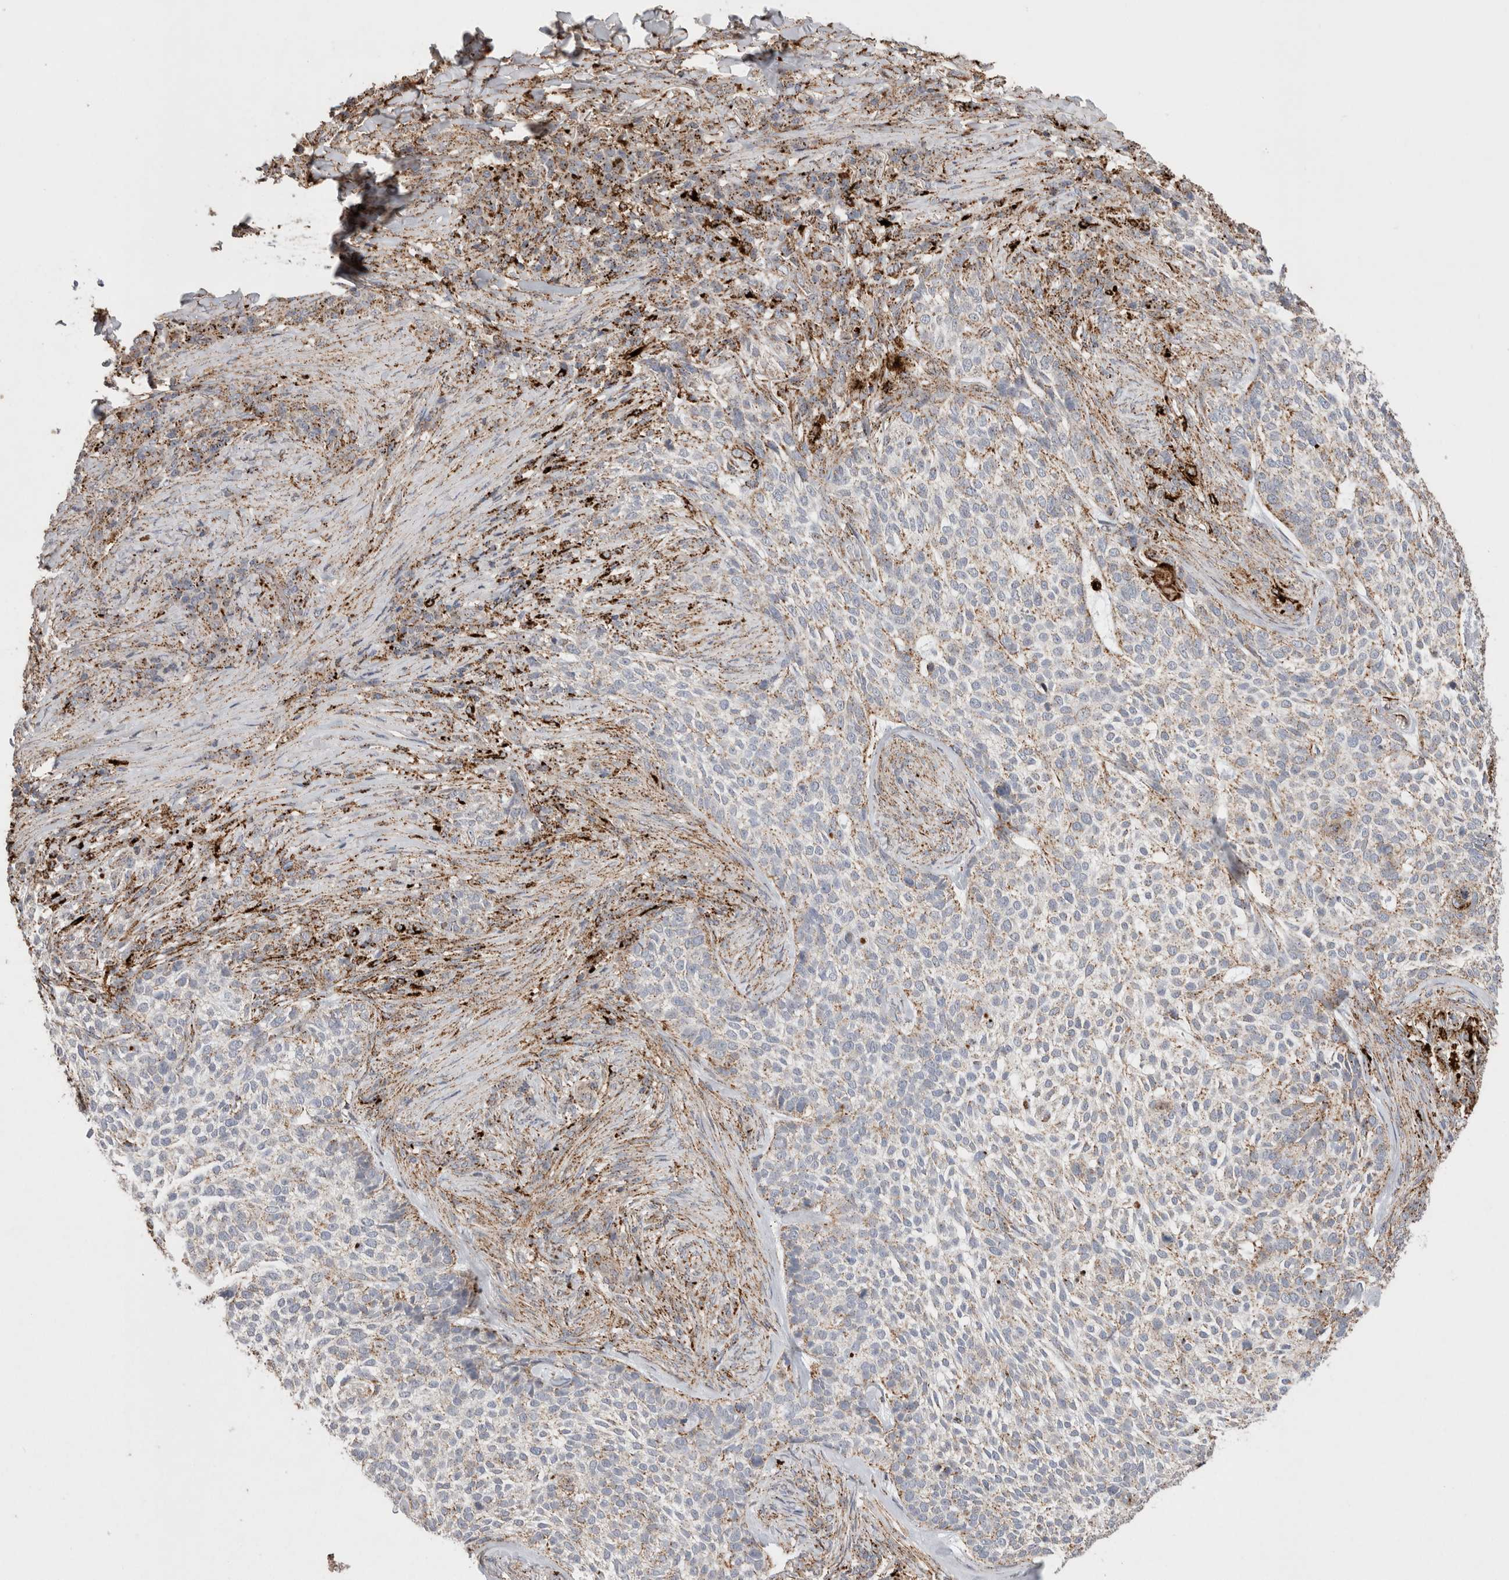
{"staining": {"intensity": "moderate", "quantity": "25%-75%", "location": "cytoplasmic/membranous"}, "tissue": "skin cancer", "cell_type": "Tumor cells", "image_type": "cancer", "snomed": [{"axis": "morphology", "description": "Basal cell carcinoma"}, {"axis": "topography", "description": "Skin"}], "caption": "Immunohistochemistry (DAB) staining of skin basal cell carcinoma shows moderate cytoplasmic/membranous protein expression in about 25%-75% of tumor cells.", "gene": "CTSA", "patient": {"sex": "female", "age": 64}}